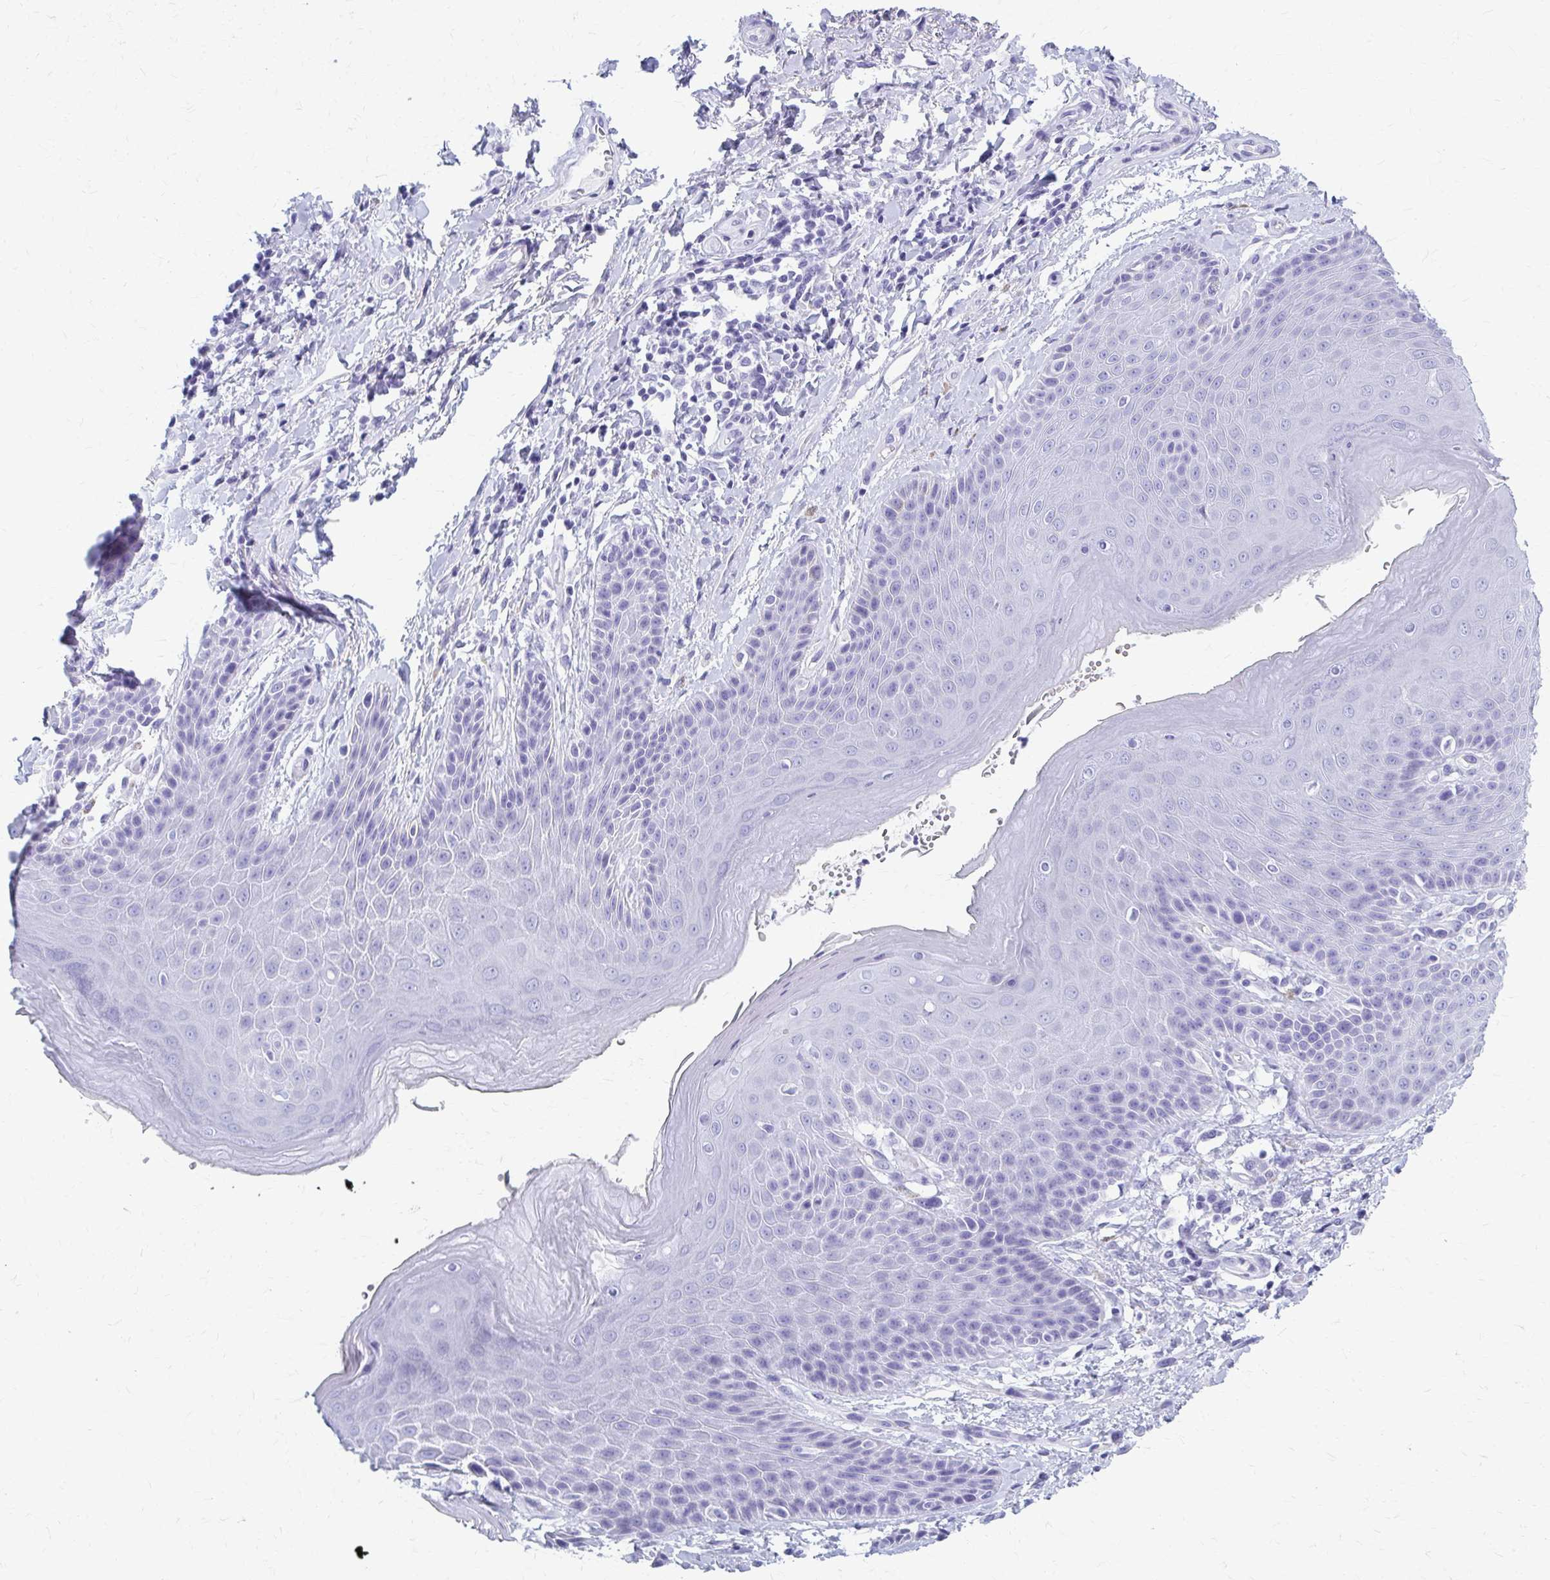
{"staining": {"intensity": "negative", "quantity": "none", "location": "none"}, "tissue": "skin", "cell_type": "Epidermal cells", "image_type": "normal", "snomed": [{"axis": "morphology", "description": "Normal tissue, NOS"}, {"axis": "topography", "description": "Anal"}, {"axis": "topography", "description": "Peripheral nerve tissue"}], "caption": "Micrograph shows no protein staining in epidermal cells of unremarkable skin.", "gene": "CELF5", "patient": {"sex": "male", "age": 51}}